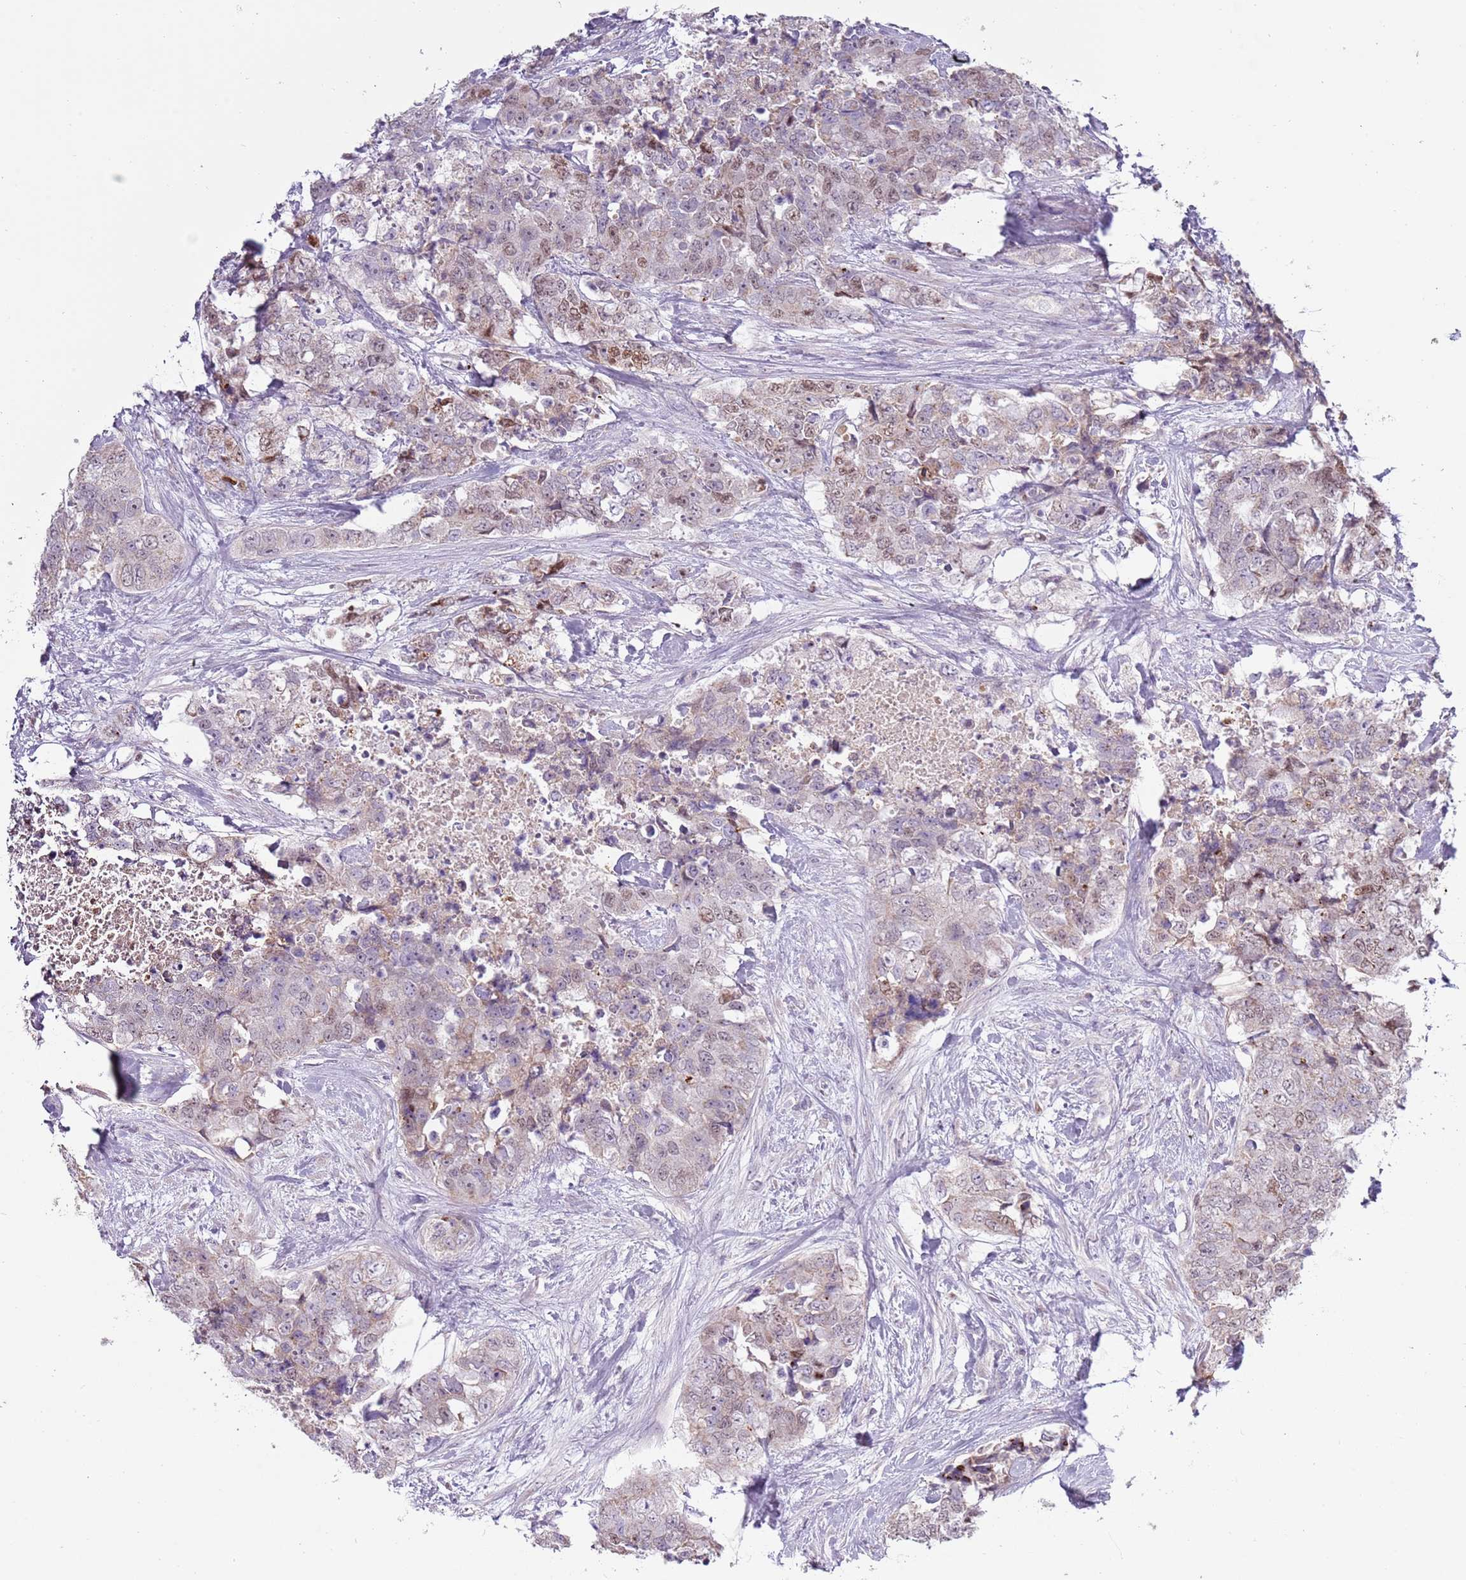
{"staining": {"intensity": "moderate", "quantity": "<25%", "location": "nuclear"}, "tissue": "urothelial cancer", "cell_type": "Tumor cells", "image_type": "cancer", "snomed": [{"axis": "morphology", "description": "Urothelial carcinoma, High grade"}, {"axis": "topography", "description": "Urinary bladder"}], "caption": "Urothelial cancer tissue shows moderate nuclear staining in approximately <25% of tumor cells, visualized by immunohistochemistry.", "gene": "SYS1", "patient": {"sex": "female", "age": 78}}